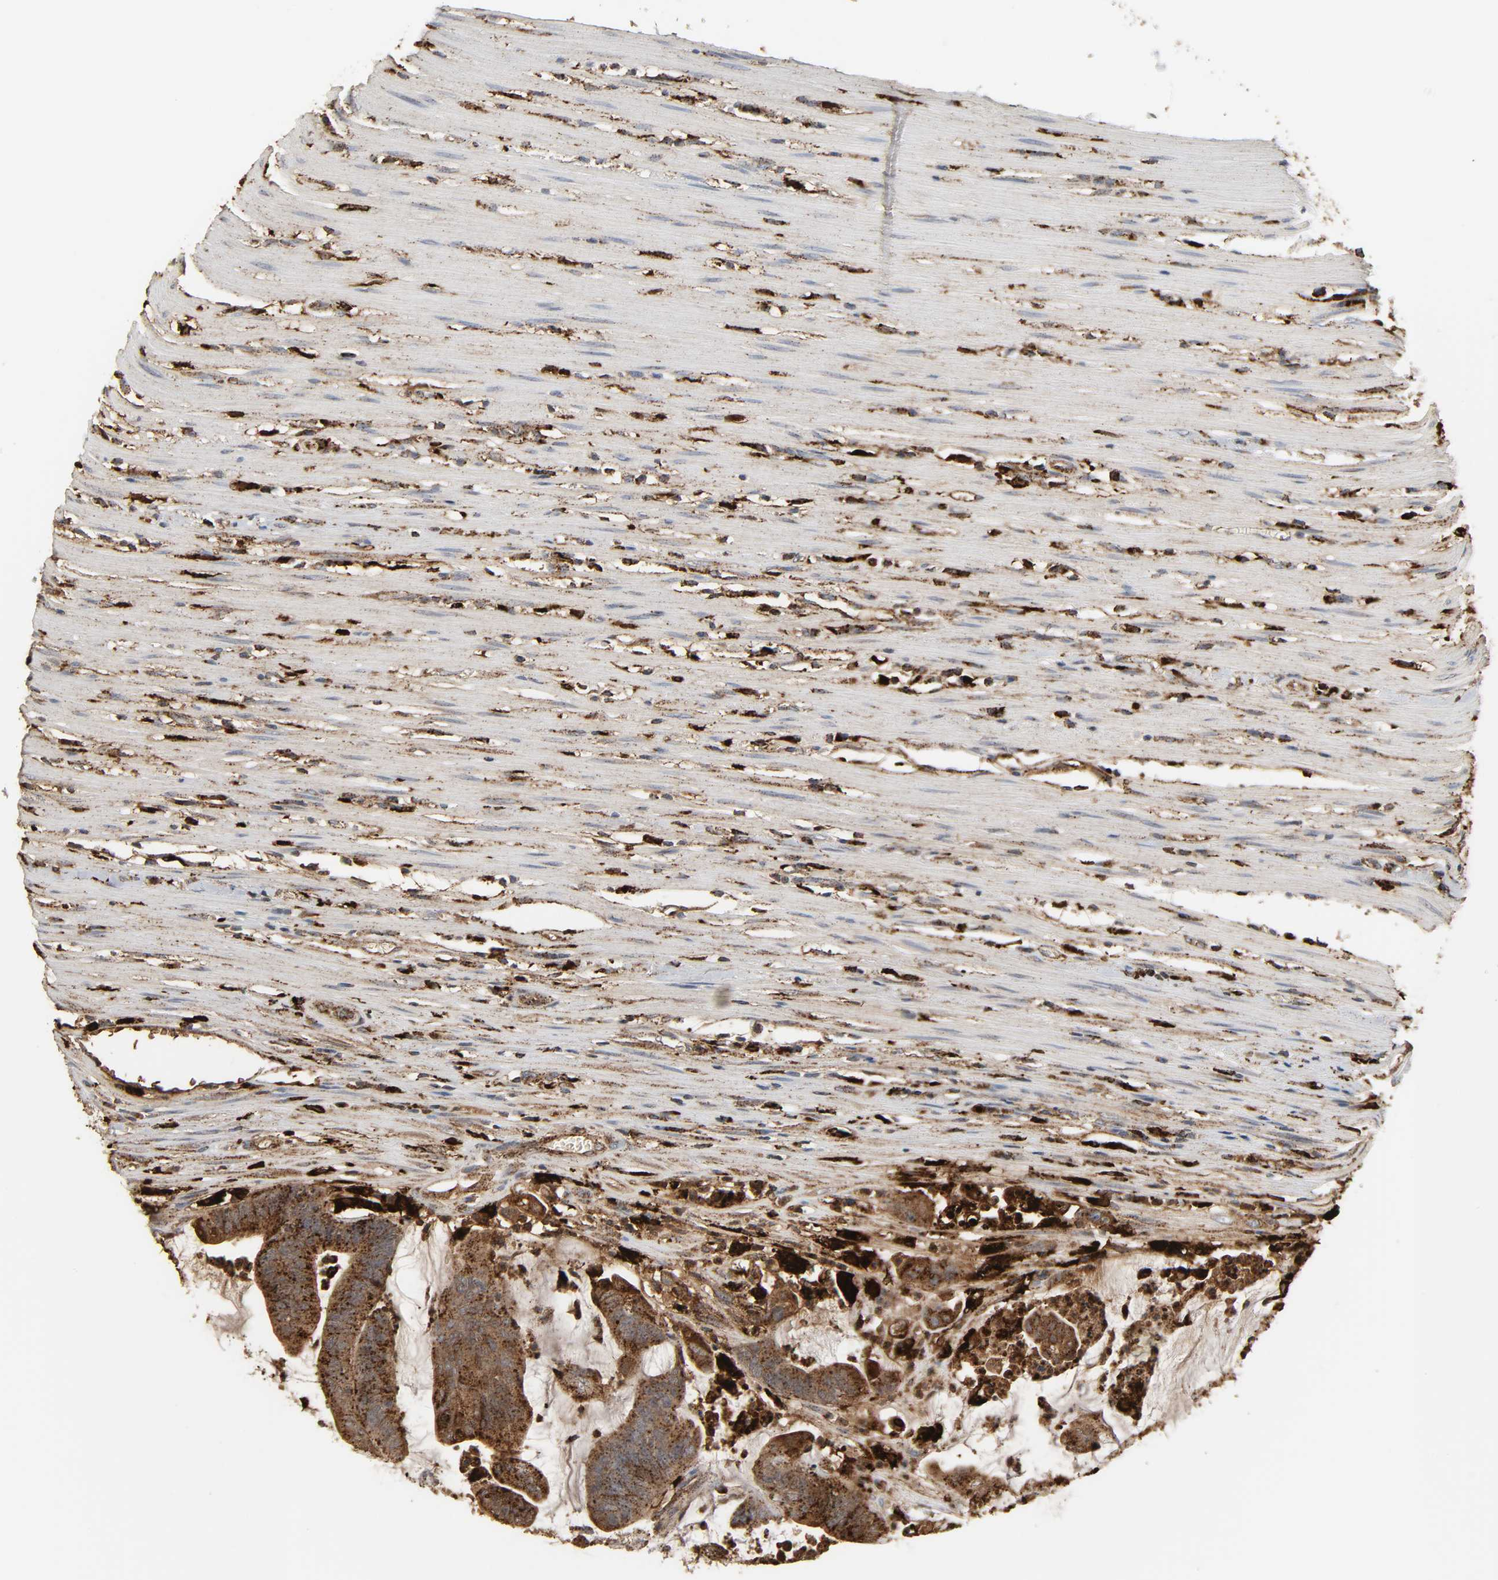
{"staining": {"intensity": "strong", "quantity": ">75%", "location": "cytoplasmic/membranous"}, "tissue": "colorectal cancer", "cell_type": "Tumor cells", "image_type": "cancer", "snomed": [{"axis": "morphology", "description": "Adenocarcinoma, NOS"}, {"axis": "topography", "description": "Rectum"}], "caption": "Approximately >75% of tumor cells in adenocarcinoma (colorectal) show strong cytoplasmic/membranous protein expression as visualized by brown immunohistochemical staining.", "gene": "PSAP", "patient": {"sex": "female", "age": 66}}